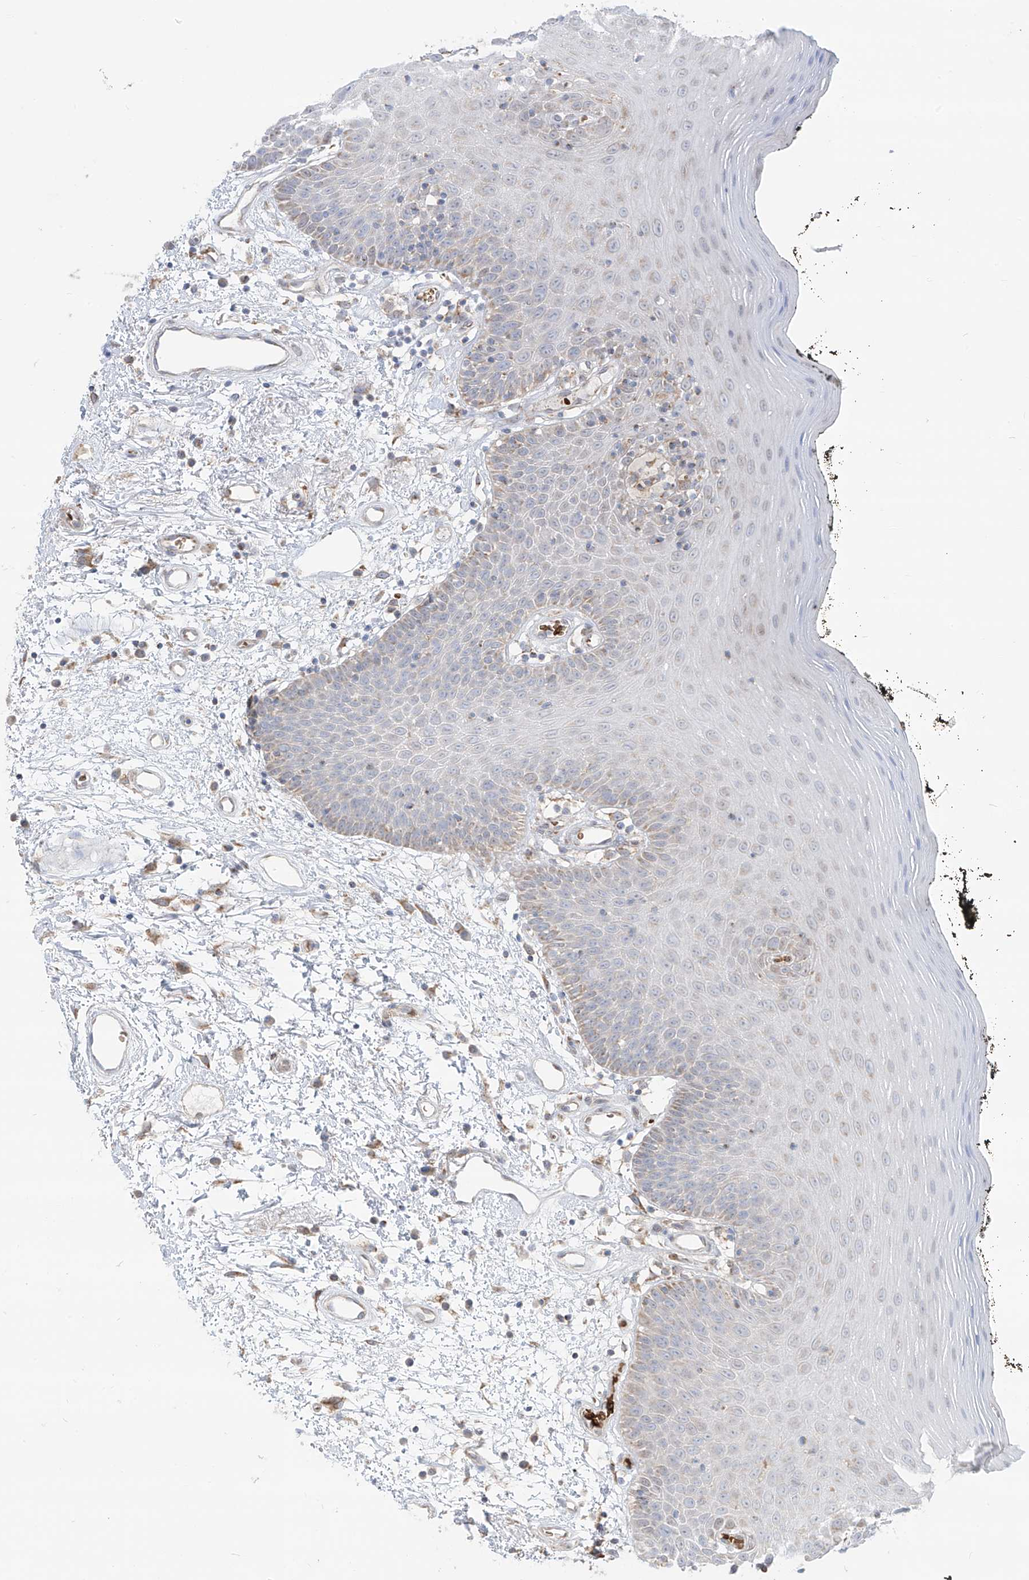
{"staining": {"intensity": "weak", "quantity": "<25%", "location": "cytoplasmic/membranous"}, "tissue": "oral mucosa", "cell_type": "Squamous epithelial cells", "image_type": "normal", "snomed": [{"axis": "morphology", "description": "Normal tissue, NOS"}, {"axis": "topography", "description": "Oral tissue"}], "caption": "IHC image of unremarkable oral mucosa: human oral mucosa stained with DAB demonstrates no significant protein expression in squamous epithelial cells. (Brightfield microscopy of DAB (3,3'-diaminobenzidine) immunohistochemistry (IHC) at high magnification).", "gene": "ARHGEF40", "patient": {"sex": "male", "age": 74}}